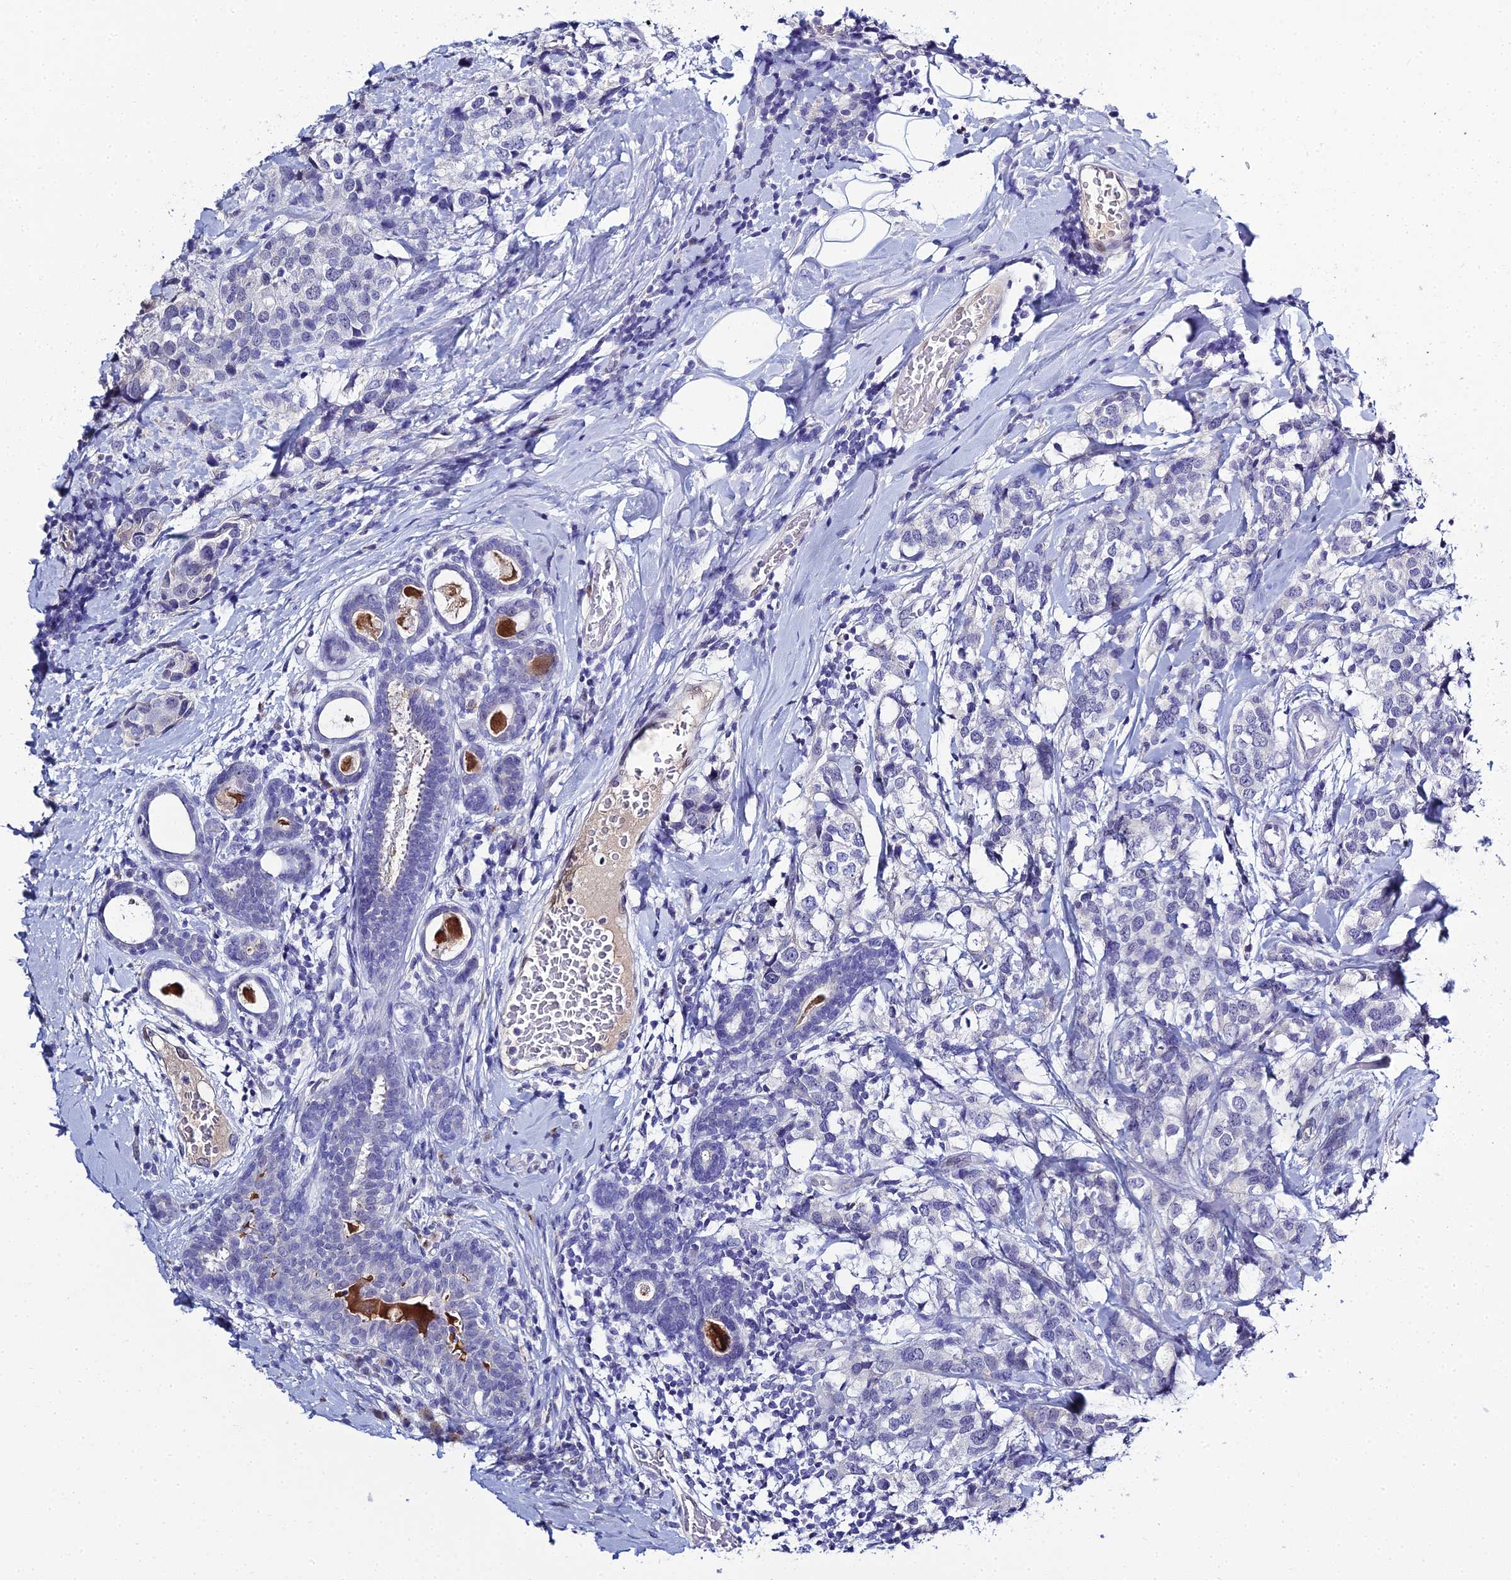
{"staining": {"intensity": "negative", "quantity": "none", "location": "none"}, "tissue": "breast cancer", "cell_type": "Tumor cells", "image_type": "cancer", "snomed": [{"axis": "morphology", "description": "Lobular carcinoma"}, {"axis": "topography", "description": "Breast"}], "caption": "High magnification brightfield microscopy of breast lobular carcinoma stained with DAB (brown) and counterstained with hematoxylin (blue): tumor cells show no significant positivity. (Immunohistochemistry (ihc), brightfield microscopy, high magnification).", "gene": "MUC13", "patient": {"sex": "female", "age": 59}}